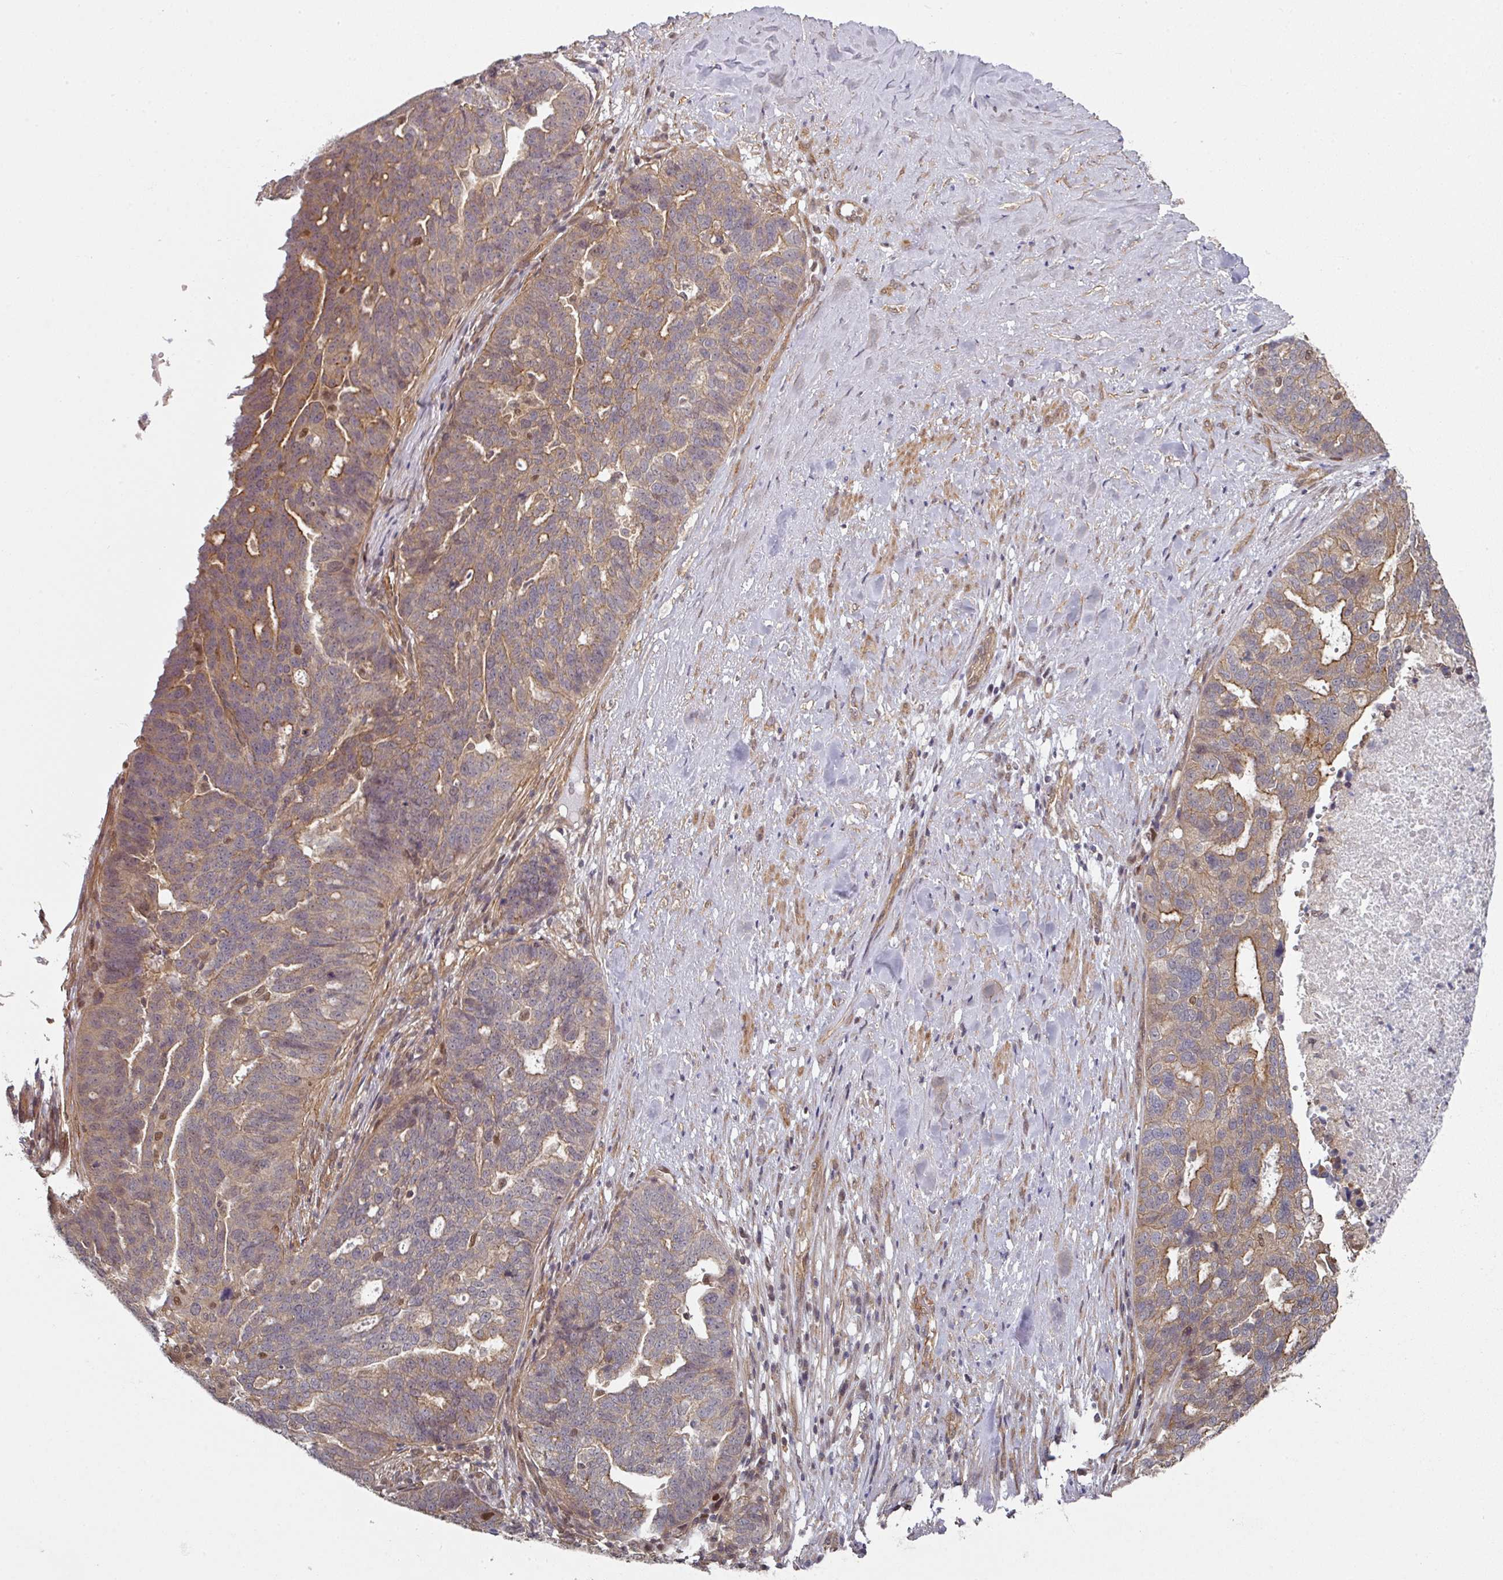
{"staining": {"intensity": "moderate", "quantity": ">75%", "location": "cytoplasmic/membranous"}, "tissue": "ovarian cancer", "cell_type": "Tumor cells", "image_type": "cancer", "snomed": [{"axis": "morphology", "description": "Cystadenocarcinoma, serous, NOS"}, {"axis": "topography", "description": "Ovary"}], "caption": "DAB immunohistochemical staining of ovarian cancer (serous cystadenocarcinoma) displays moderate cytoplasmic/membranous protein staining in about >75% of tumor cells.", "gene": "PSME3IP1", "patient": {"sex": "female", "age": 59}}